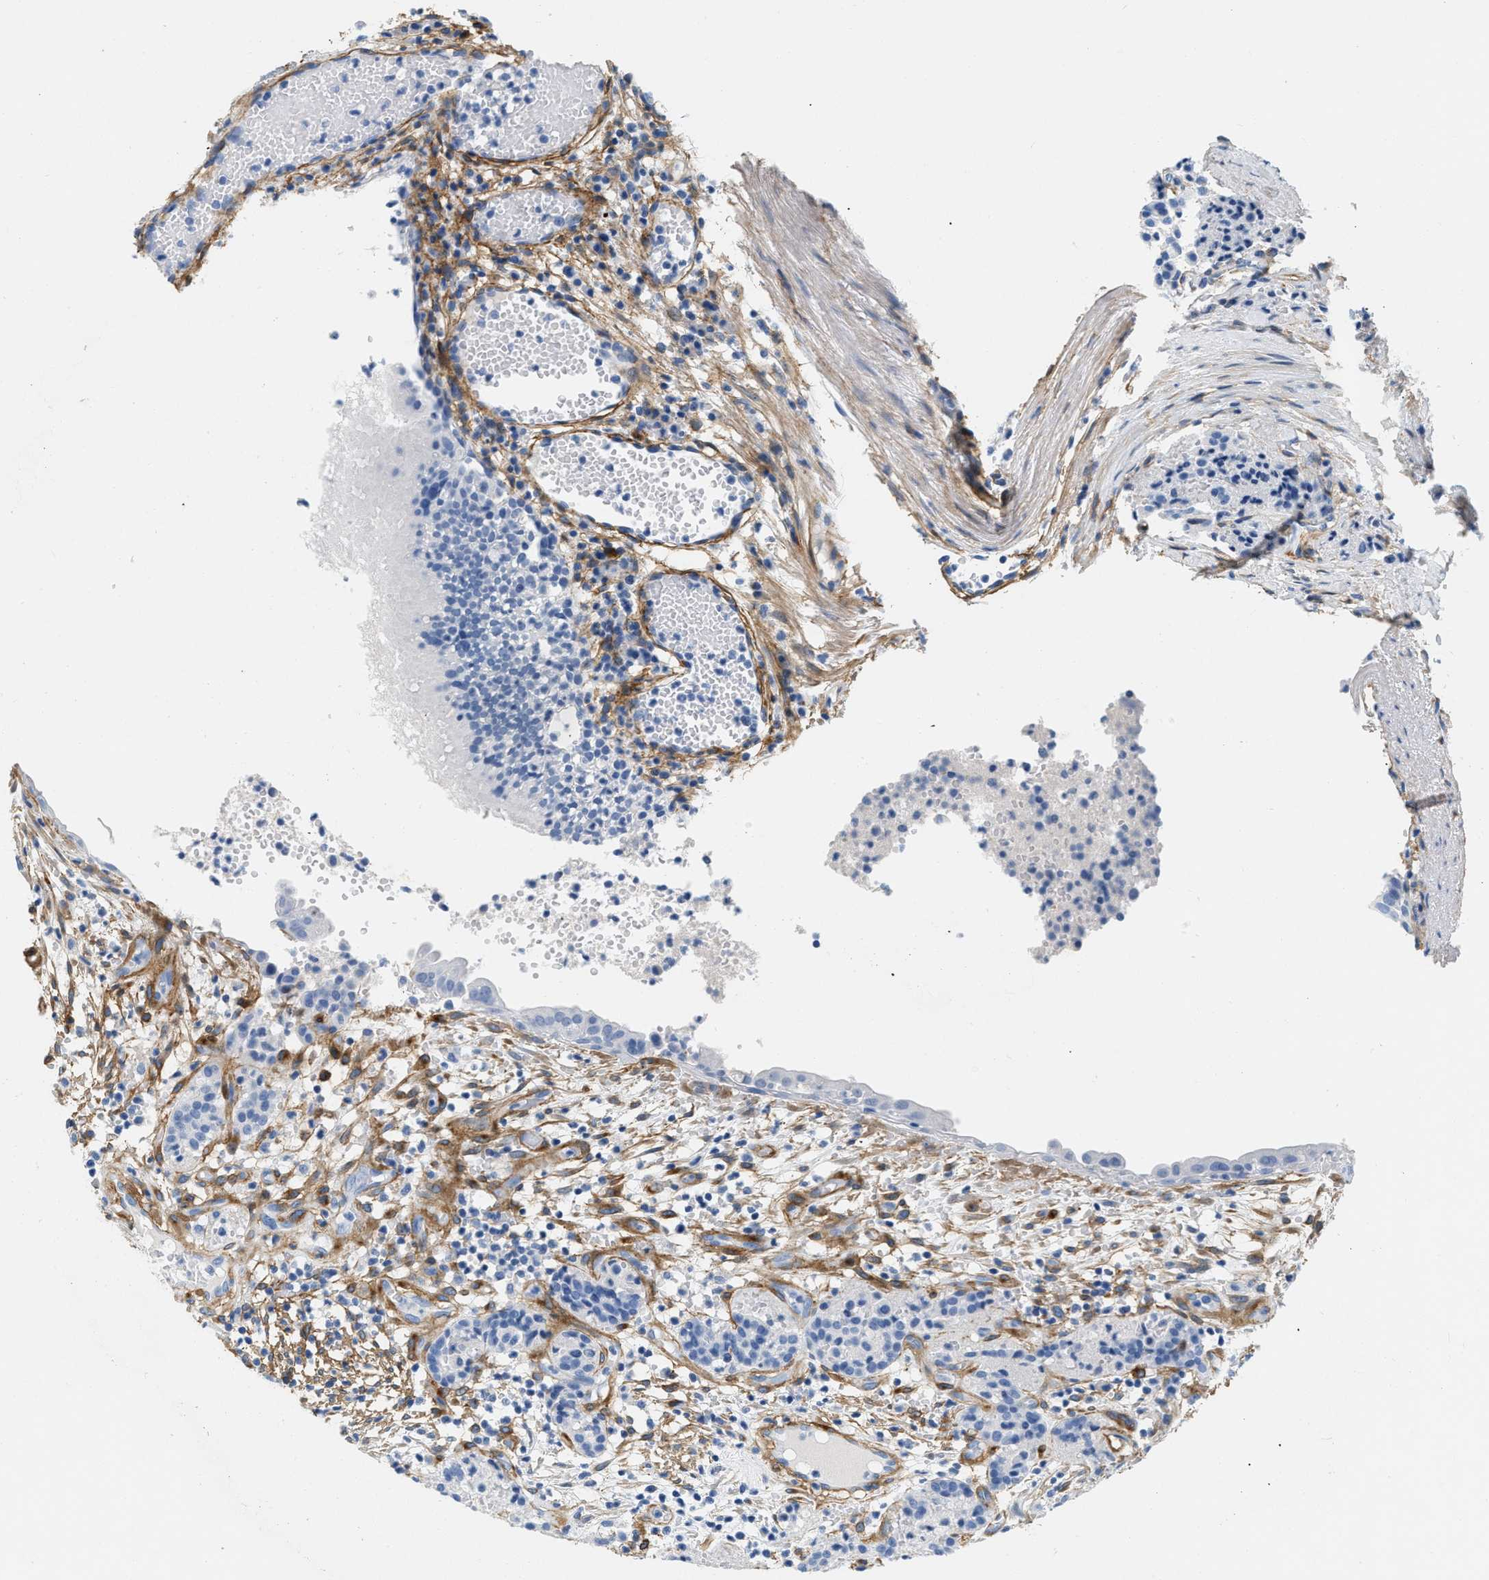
{"staining": {"intensity": "negative", "quantity": "none", "location": "none"}, "tissue": "carcinoid", "cell_type": "Tumor cells", "image_type": "cancer", "snomed": [{"axis": "morphology", "description": "Carcinoid, malignant, NOS"}, {"axis": "topography", "description": "Lung"}], "caption": "IHC histopathology image of human carcinoid stained for a protein (brown), which demonstrates no staining in tumor cells.", "gene": "PDGFRB", "patient": {"sex": "male", "age": 30}}